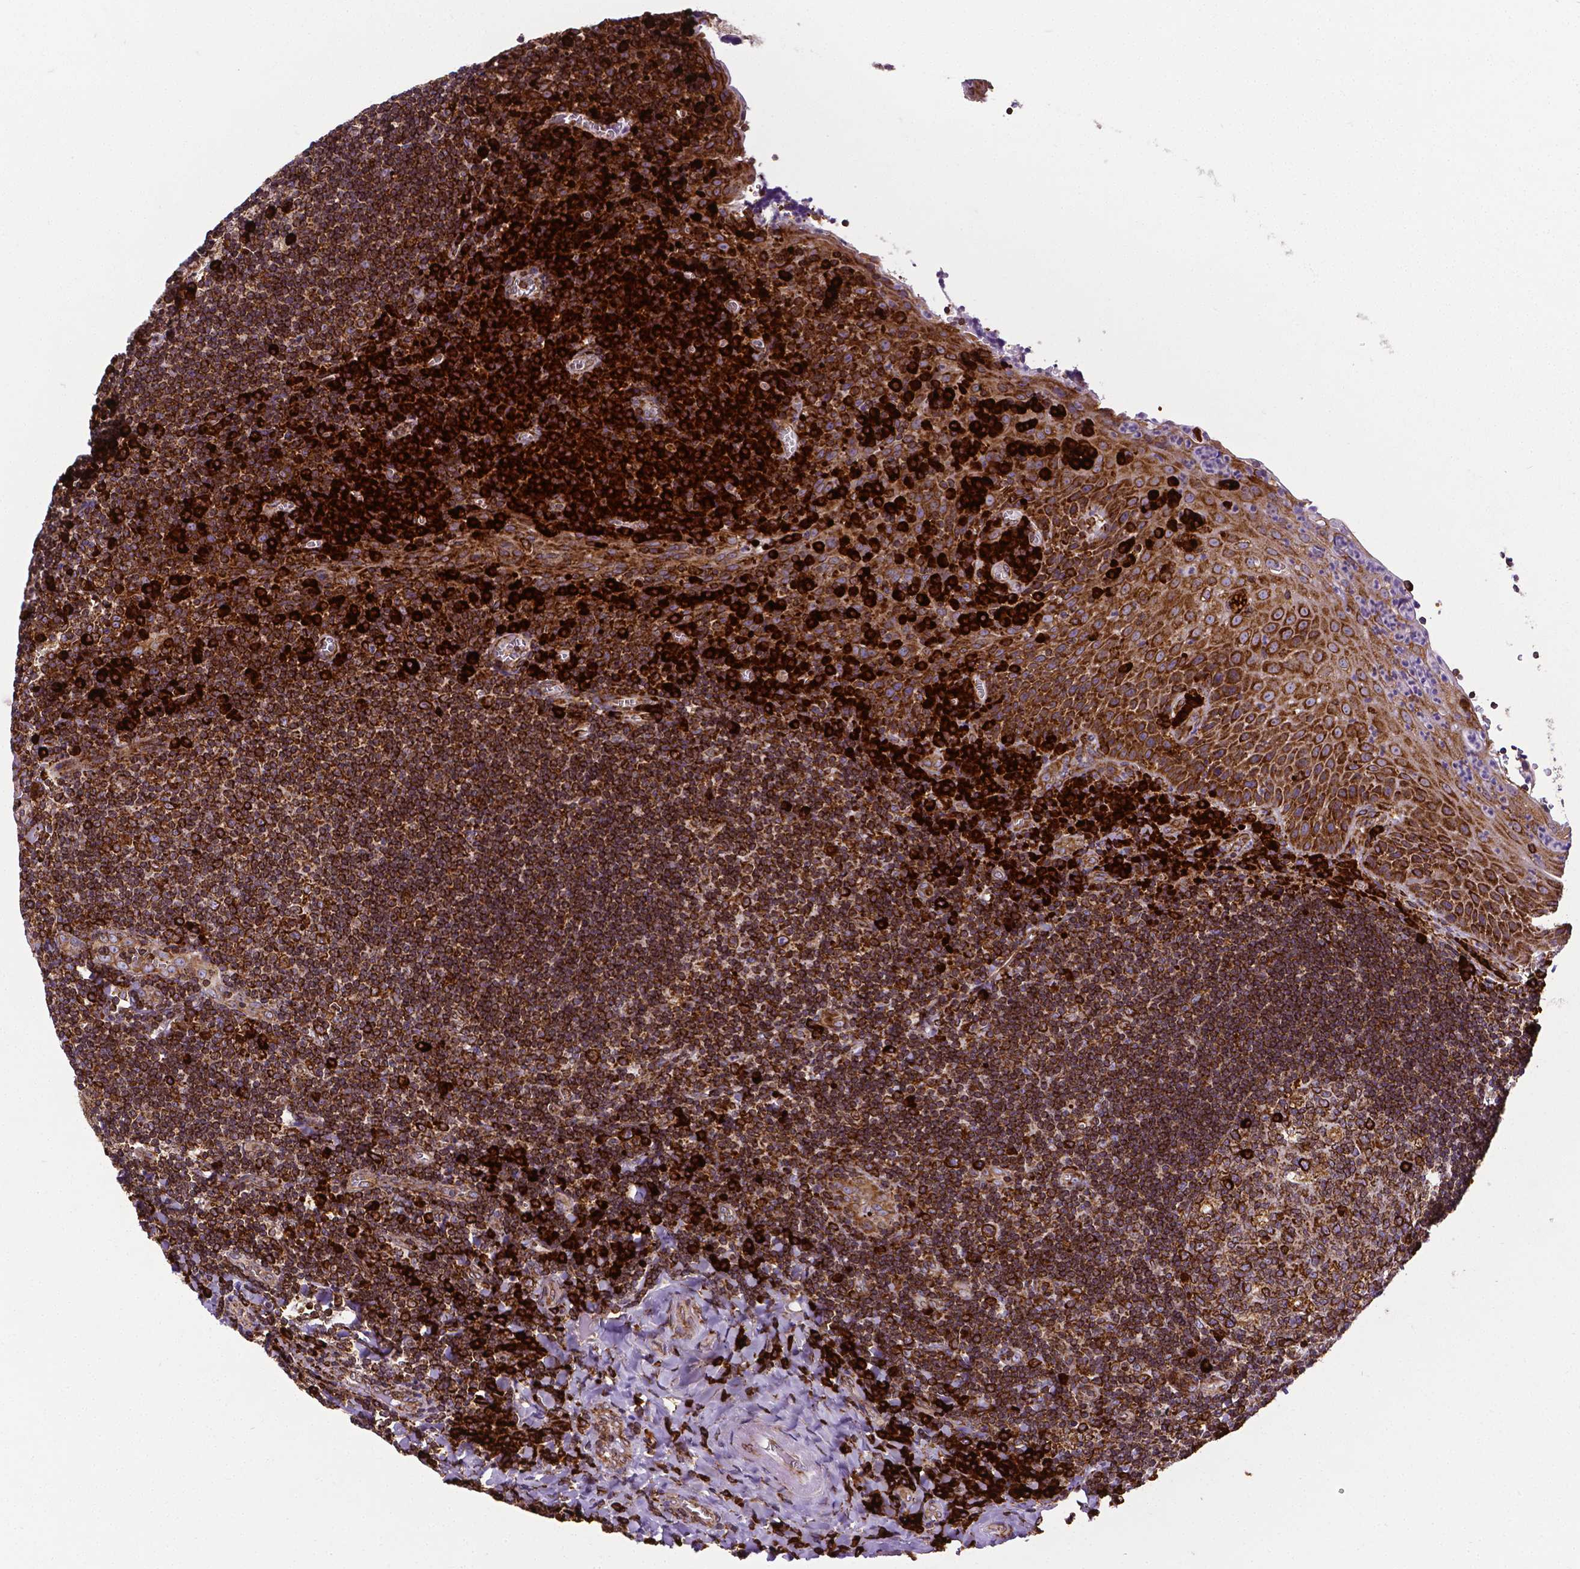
{"staining": {"intensity": "strong", "quantity": "25%-75%", "location": "cytoplasmic/membranous"}, "tissue": "tonsil", "cell_type": "Germinal center cells", "image_type": "normal", "snomed": [{"axis": "morphology", "description": "Normal tissue, NOS"}, {"axis": "morphology", "description": "Inflammation, NOS"}, {"axis": "topography", "description": "Tonsil"}], "caption": "The micrograph shows staining of benign tonsil, revealing strong cytoplasmic/membranous protein expression (brown color) within germinal center cells. (DAB = brown stain, brightfield microscopy at high magnification).", "gene": "MTDH", "patient": {"sex": "female", "age": 31}}